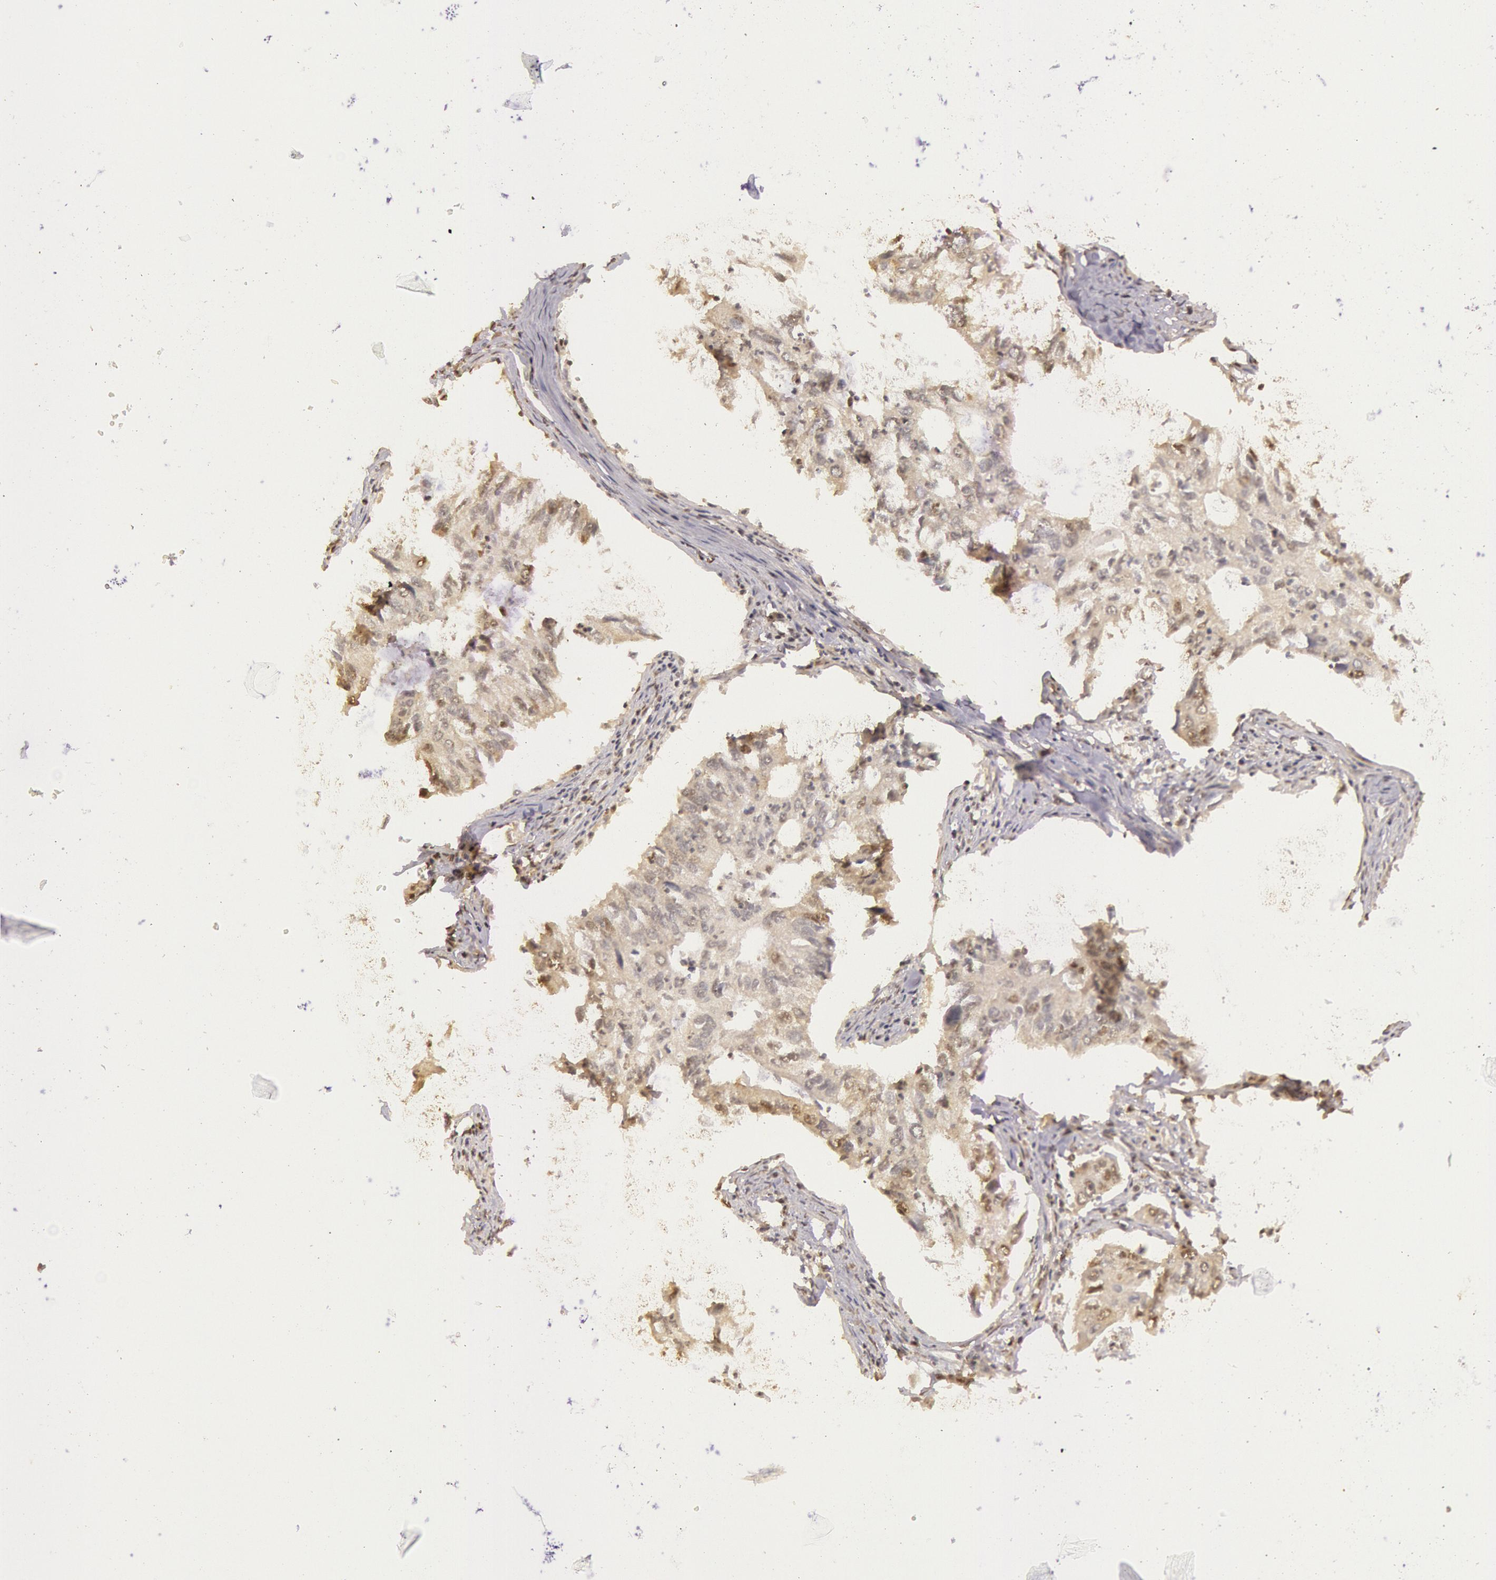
{"staining": {"intensity": "weak", "quantity": "25%-75%", "location": "cytoplasmic/membranous"}, "tissue": "lung cancer", "cell_type": "Tumor cells", "image_type": "cancer", "snomed": [{"axis": "morphology", "description": "Adenocarcinoma, NOS"}, {"axis": "topography", "description": "Lung"}], "caption": "Immunohistochemical staining of lung cancer reveals low levels of weak cytoplasmic/membranous positivity in approximately 25%-75% of tumor cells.", "gene": "RTL10", "patient": {"sex": "male", "age": 48}}